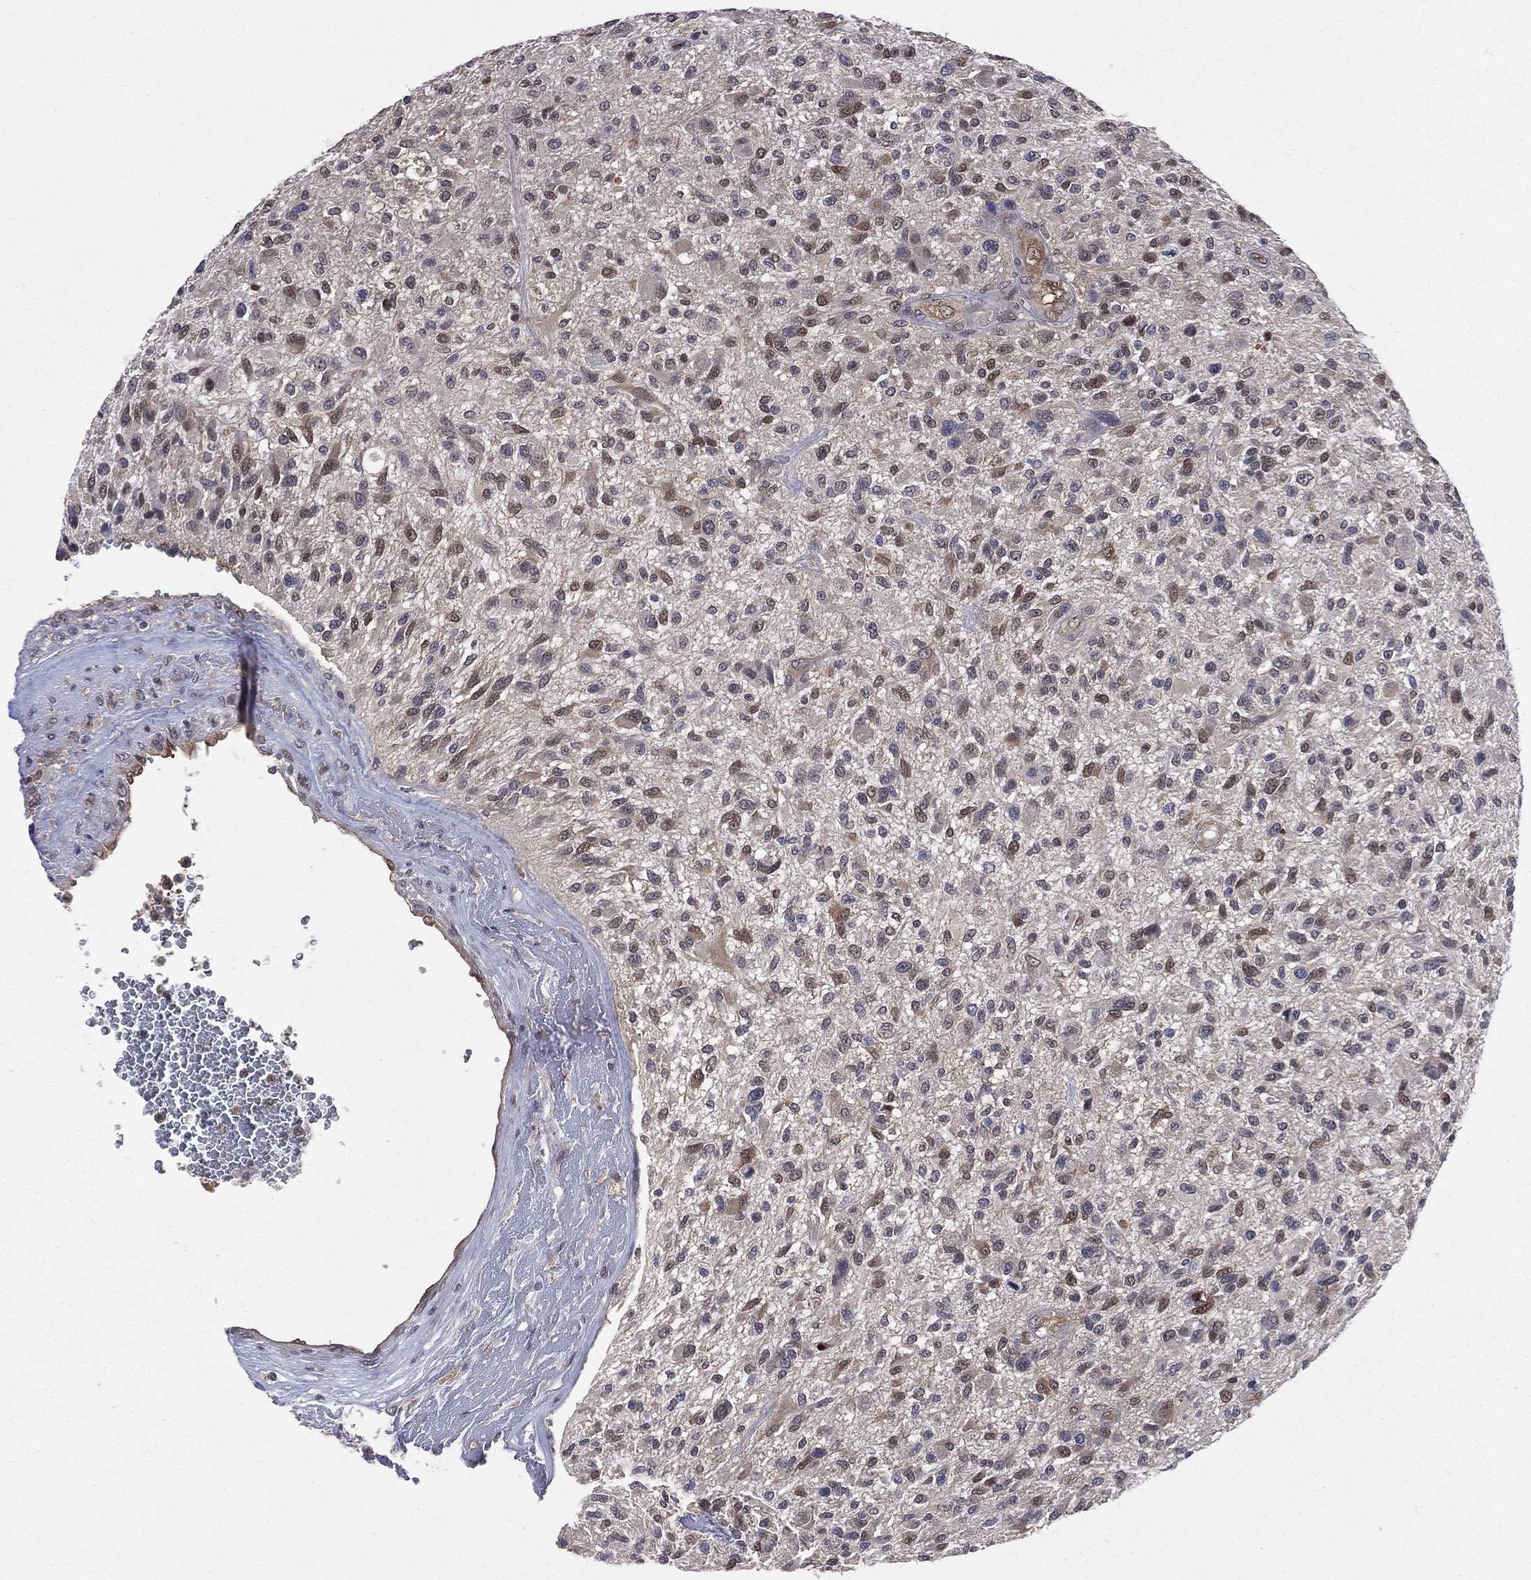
{"staining": {"intensity": "moderate", "quantity": "<25%", "location": "nuclear"}, "tissue": "glioma", "cell_type": "Tumor cells", "image_type": "cancer", "snomed": [{"axis": "morphology", "description": "Glioma, malignant, High grade"}, {"axis": "topography", "description": "Brain"}], "caption": "Immunohistochemical staining of human malignant glioma (high-grade) reveals low levels of moderate nuclear protein expression in about <25% of tumor cells. (DAB IHC with brightfield microscopy, high magnification).", "gene": "GMPR2", "patient": {"sex": "male", "age": 47}}